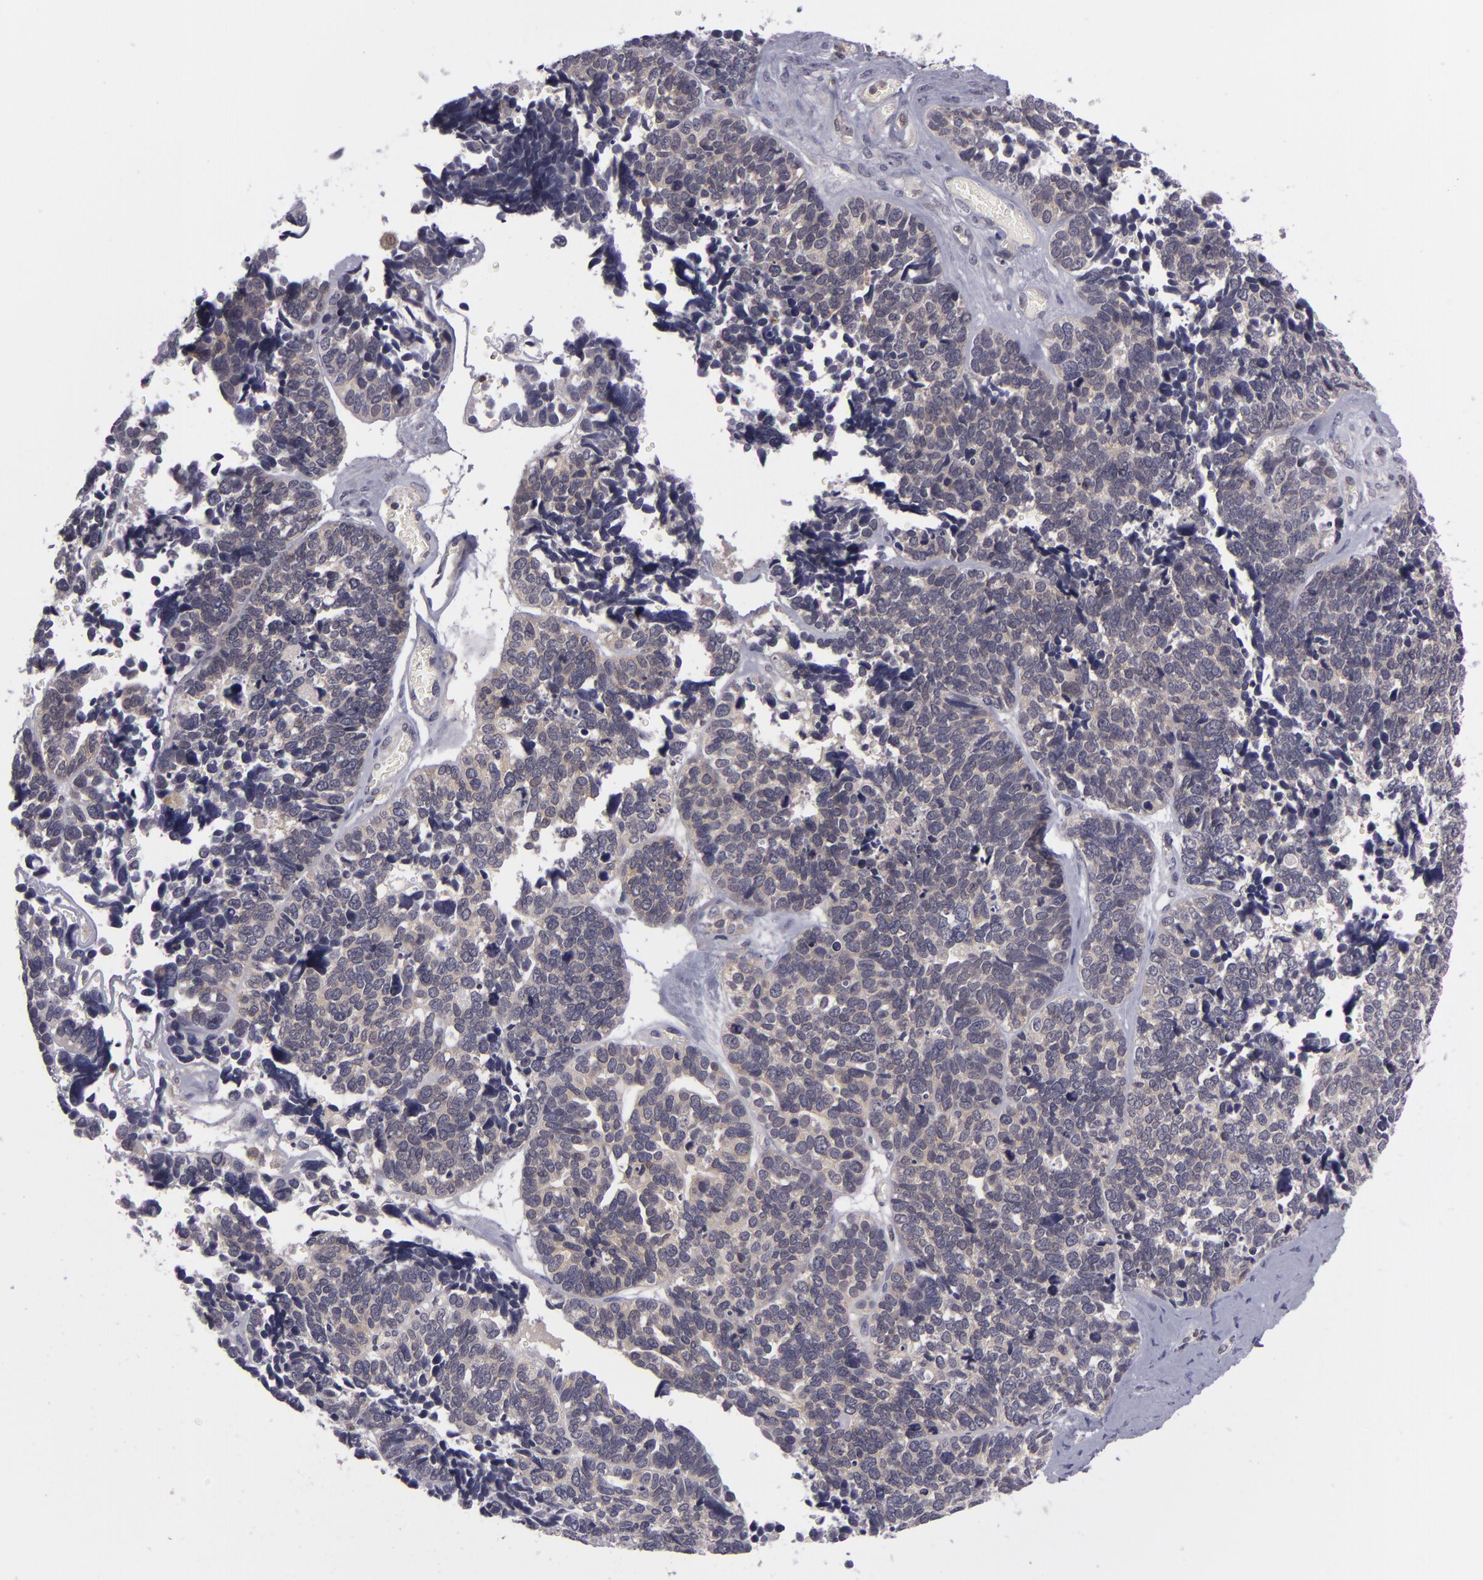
{"staining": {"intensity": "weak", "quantity": "25%-75%", "location": "cytoplasmic/membranous"}, "tissue": "ovarian cancer", "cell_type": "Tumor cells", "image_type": "cancer", "snomed": [{"axis": "morphology", "description": "Cystadenocarcinoma, serous, NOS"}, {"axis": "topography", "description": "Ovary"}], "caption": "High-power microscopy captured an immunohistochemistry (IHC) image of ovarian serous cystadenocarcinoma, revealing weak cytoplasmic/membranous positivity in approximately 25%-75% of tumor cells. (IHC, brightfield microscopy, high magnification).", "gene": "BCL10", "patient": {"sex": "female", "age": 77}}